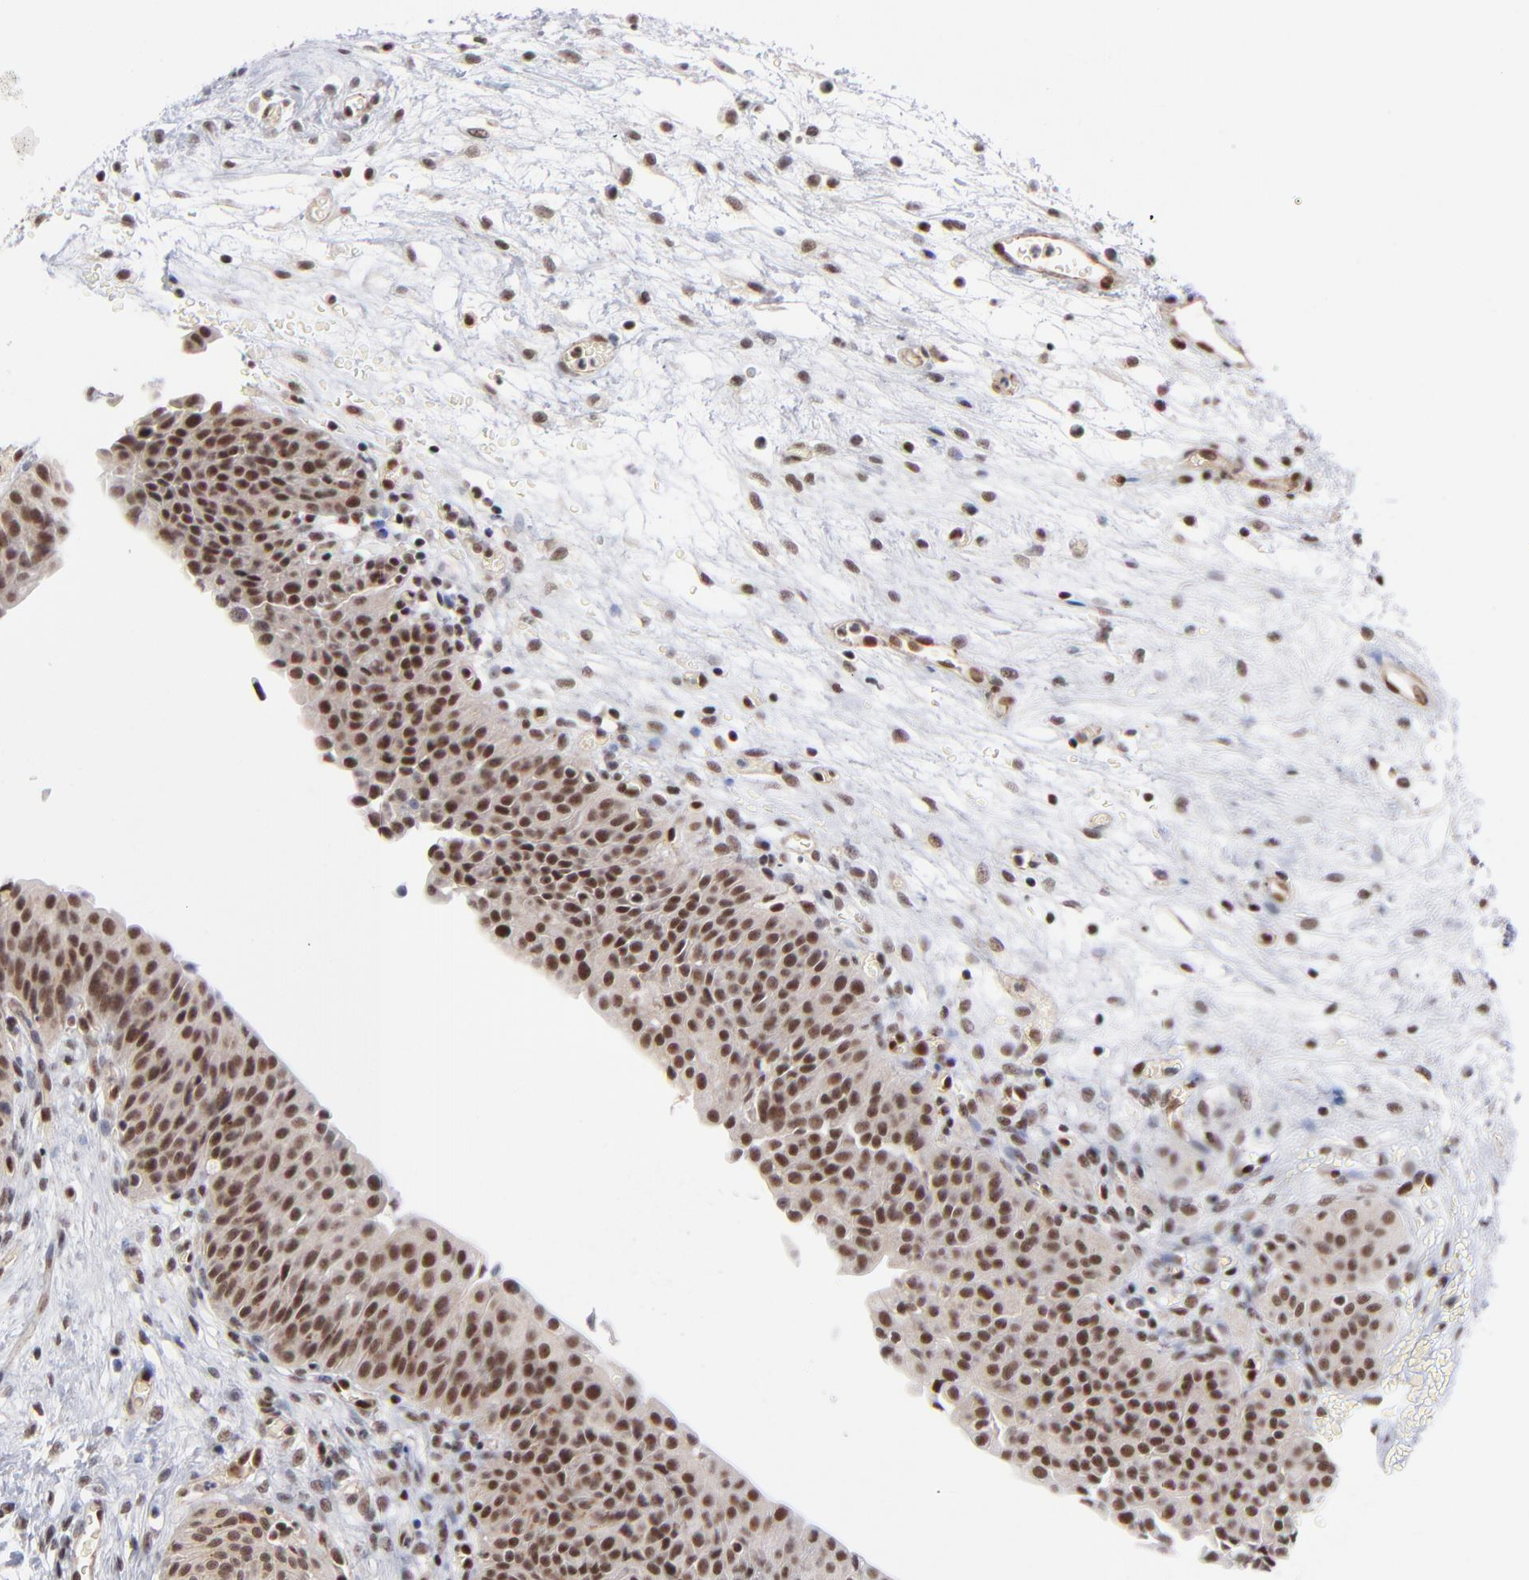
{"staining": {"intensity": "moderate", "quantity": ">75%", "location": "nuclear"}, "tissue": "urinary bladder", "cell_type": "Urothelial cells", "image_type": "normal", "snomed": [{"axis": "morphology", "description": "Normal tissue, NOS"}, {"axis": "topography", "description": "Smooth muscle"}, {"axis": "topography", "description": "Urinary bladder"}], "caption": "Immunohistochemistry (IHC) photomicrograph of normal urinary bladder: human urinary bladder stained using immunohistochemistry (IHC) displays medium levels of moderate protein expression localized specifically in the nuclear of urothelial cells, appearing as a nuclear brown color.", "gene": "GABPA", "patient": {"sex": "male", "age": 35}}